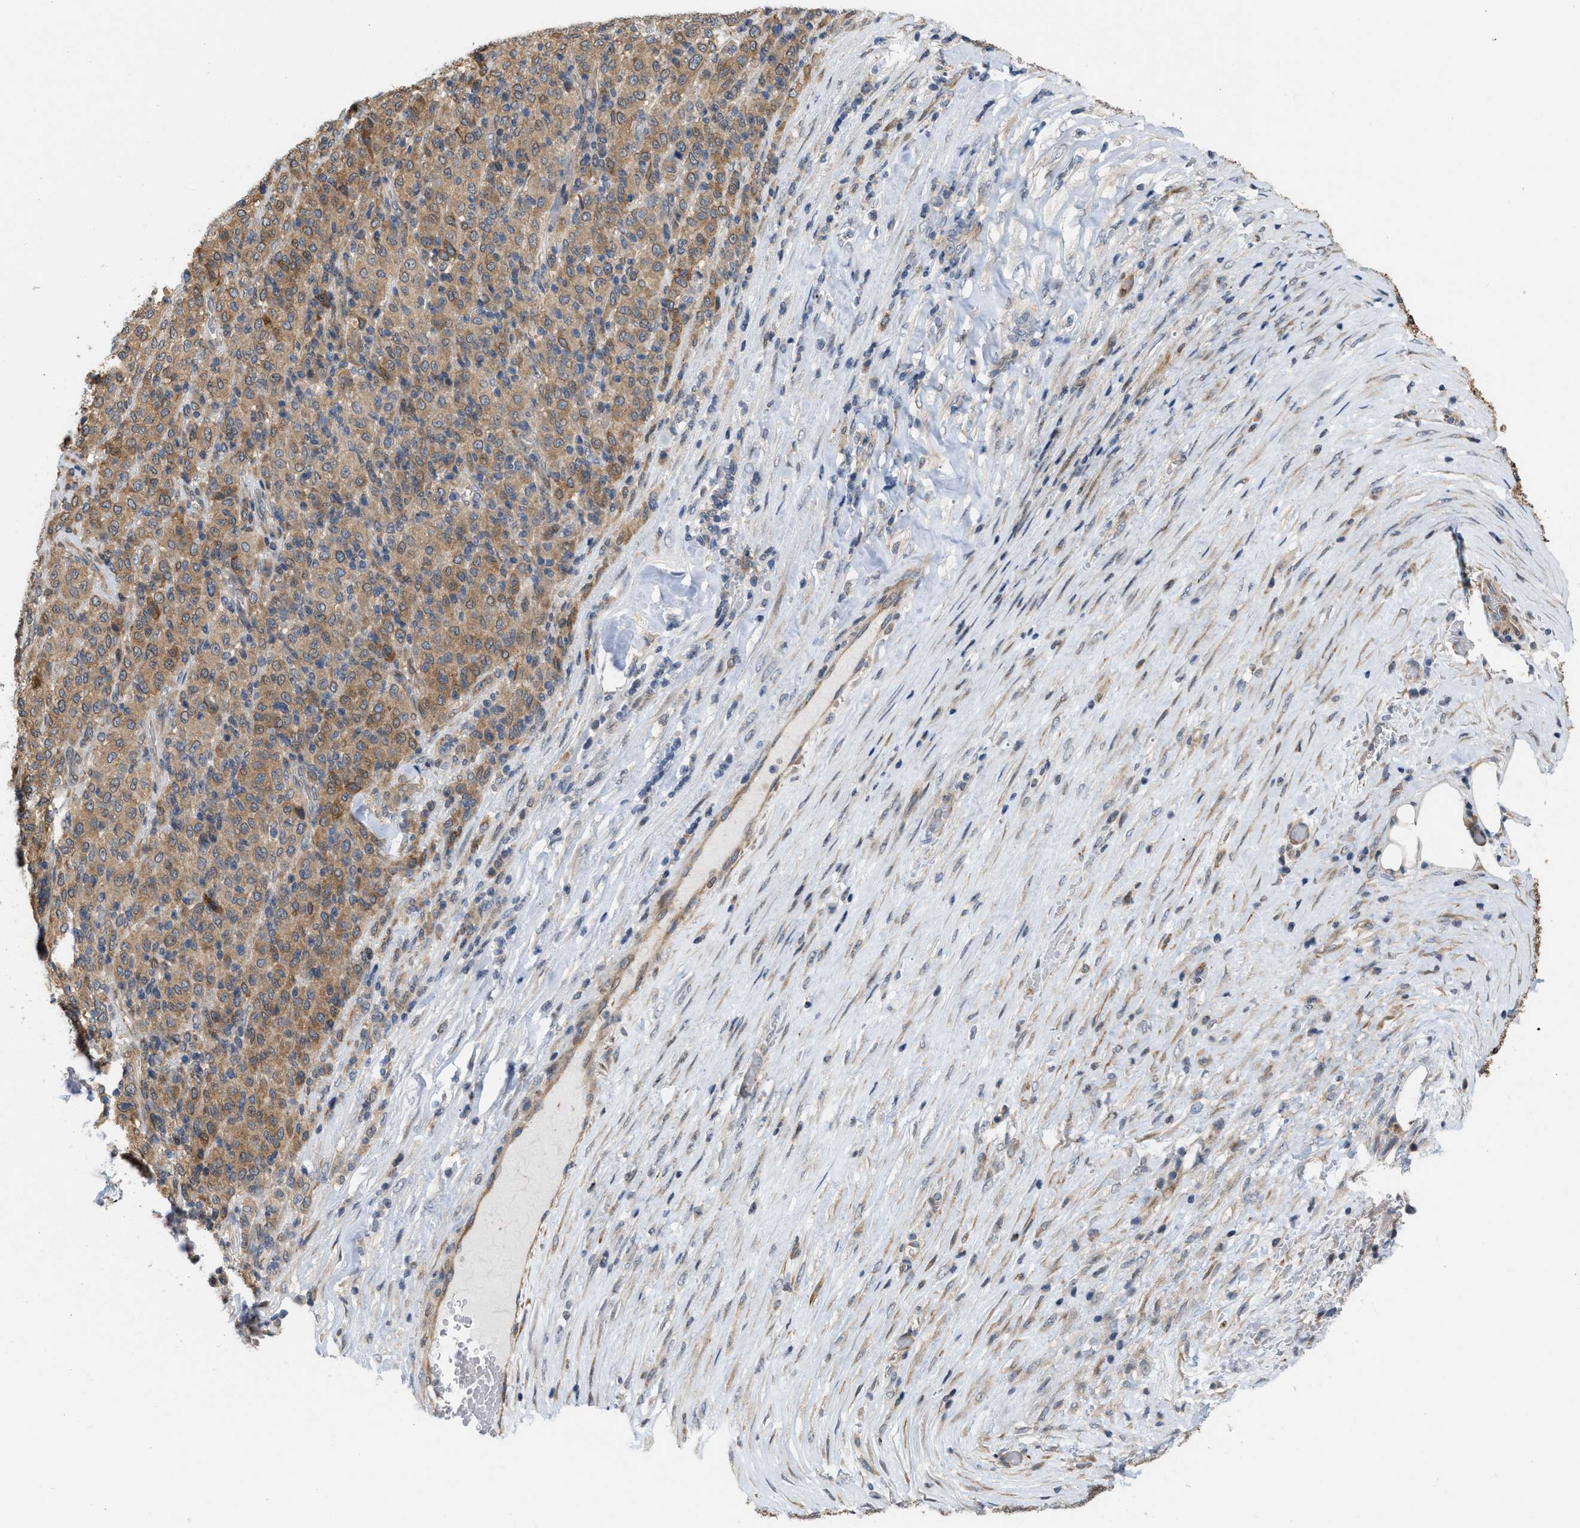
{"staining": {"intensity": "moderate", "quantity": ">75%", "location": "cytoplasmic/membranous"}, "tissue": "melanoma", "cell_type": "Tumor cells", "image_type": "cancer", "snomed": [{"axis": "morphology", "description": "Malignant melanoma, Metastatic site"}, {"axis": "topography", "description": "Pancreas"}], "caption": "This is an image of immunohistochemistry staining of malignant melanoma (metastatic site), which shows moderate positivity in the cytoplasmic/membranous of tumor cells.", "gene": "CSNK1A1", "patient": {"sex": "female", "age": 30}}